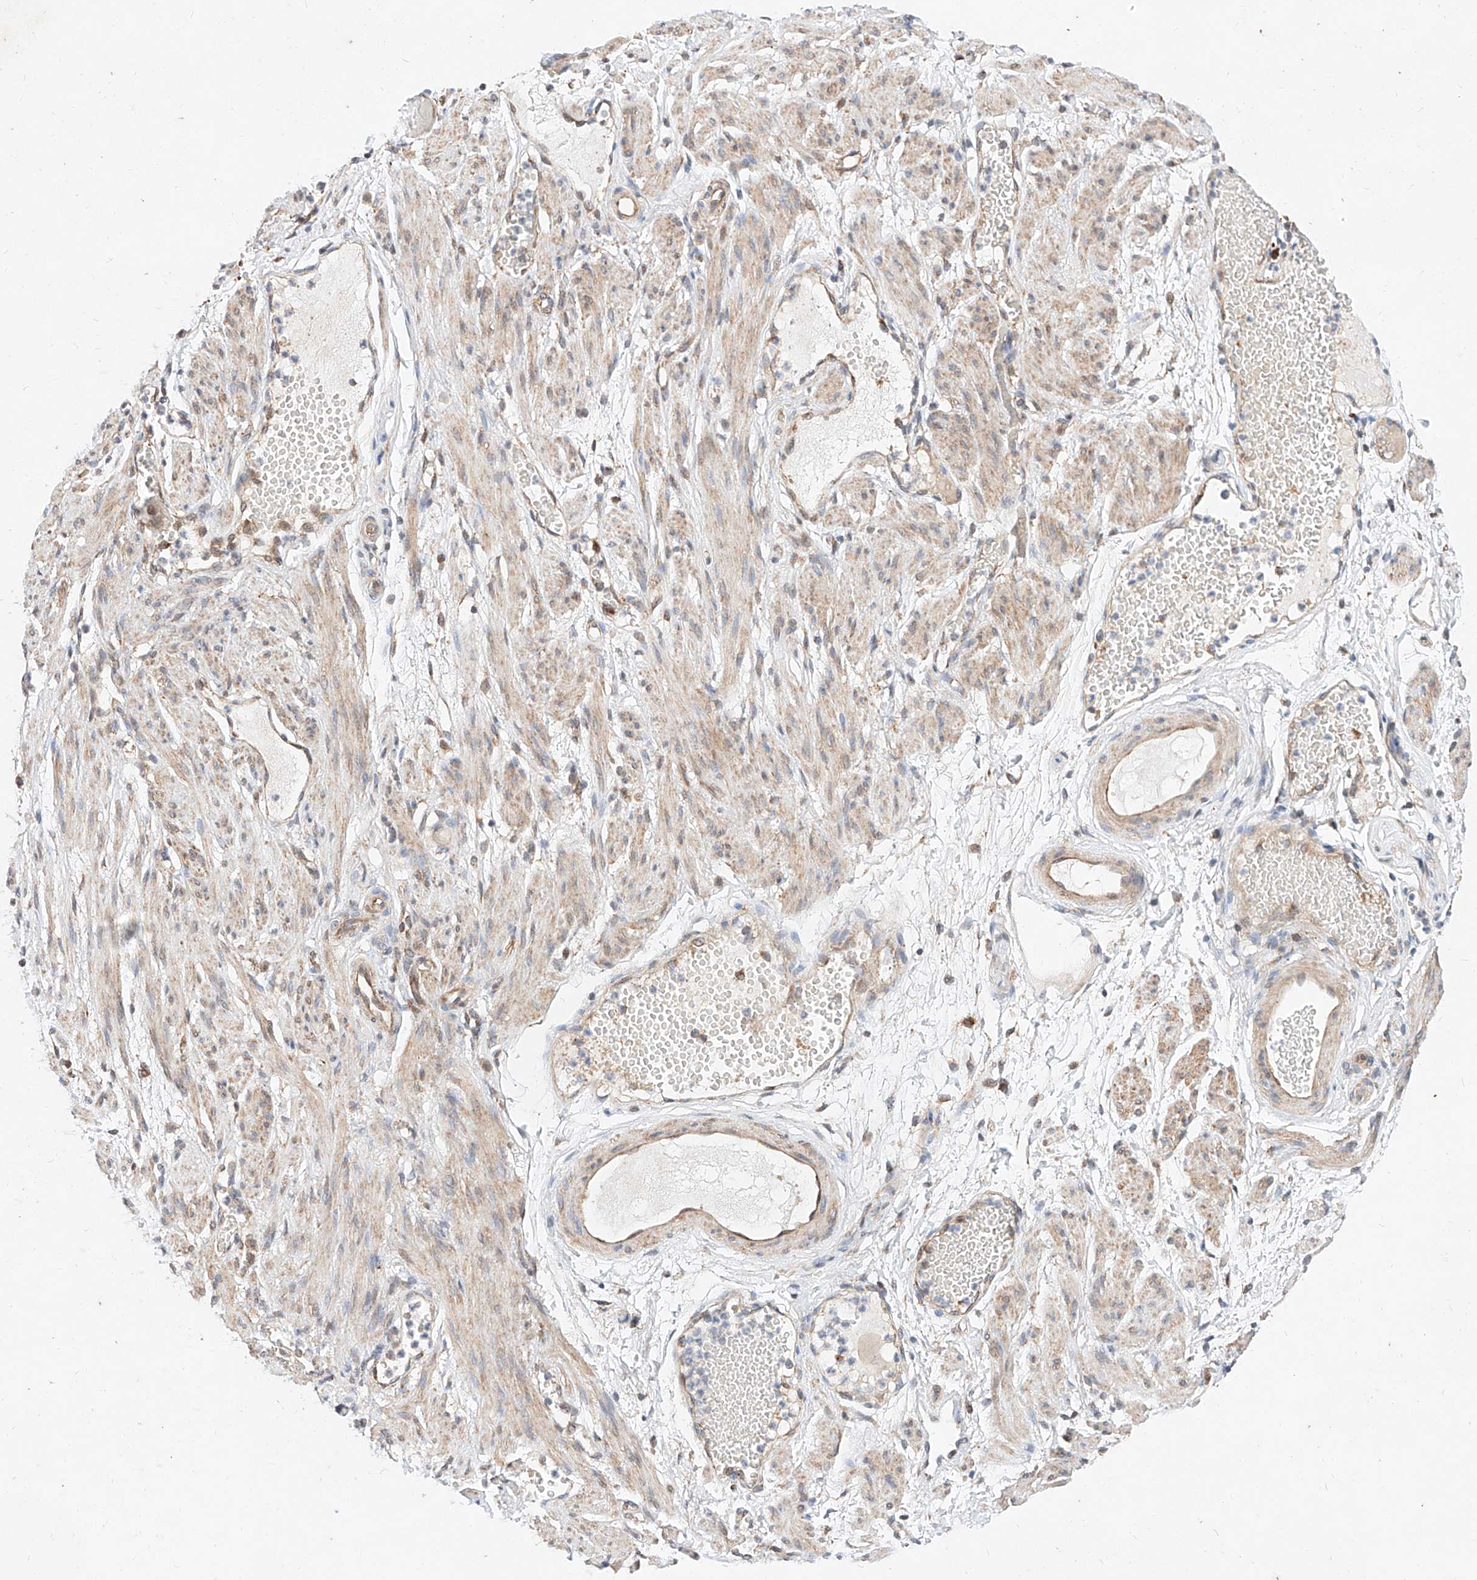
{"staining": {"intensity": "moderate", "quantity": ">75%", "location": "cytoplasmic/membranous"}, "tissue": "soft tissue", "cell_type": "Fibroblasts", "image_type": "normal", "snomed": [{"axis": "morphology", "description": "Normal tissue, NOS"}, {"axis": "topography", "description": "Smooth muscle"}, {"axis": "topography", "description": "Peripheral nerve tissue"}], "caption": "Benign soft tissue shows moderate cytoplasmic/membranous positivity in about >75% of fibroblasts The protein of interest is stained brown, and the nuclei are stained in blue (DAB IHC with brightfield microscopy, high magnification)..", "gene": "ATP9B", "patient": {"sex": "female", "age": 39}}